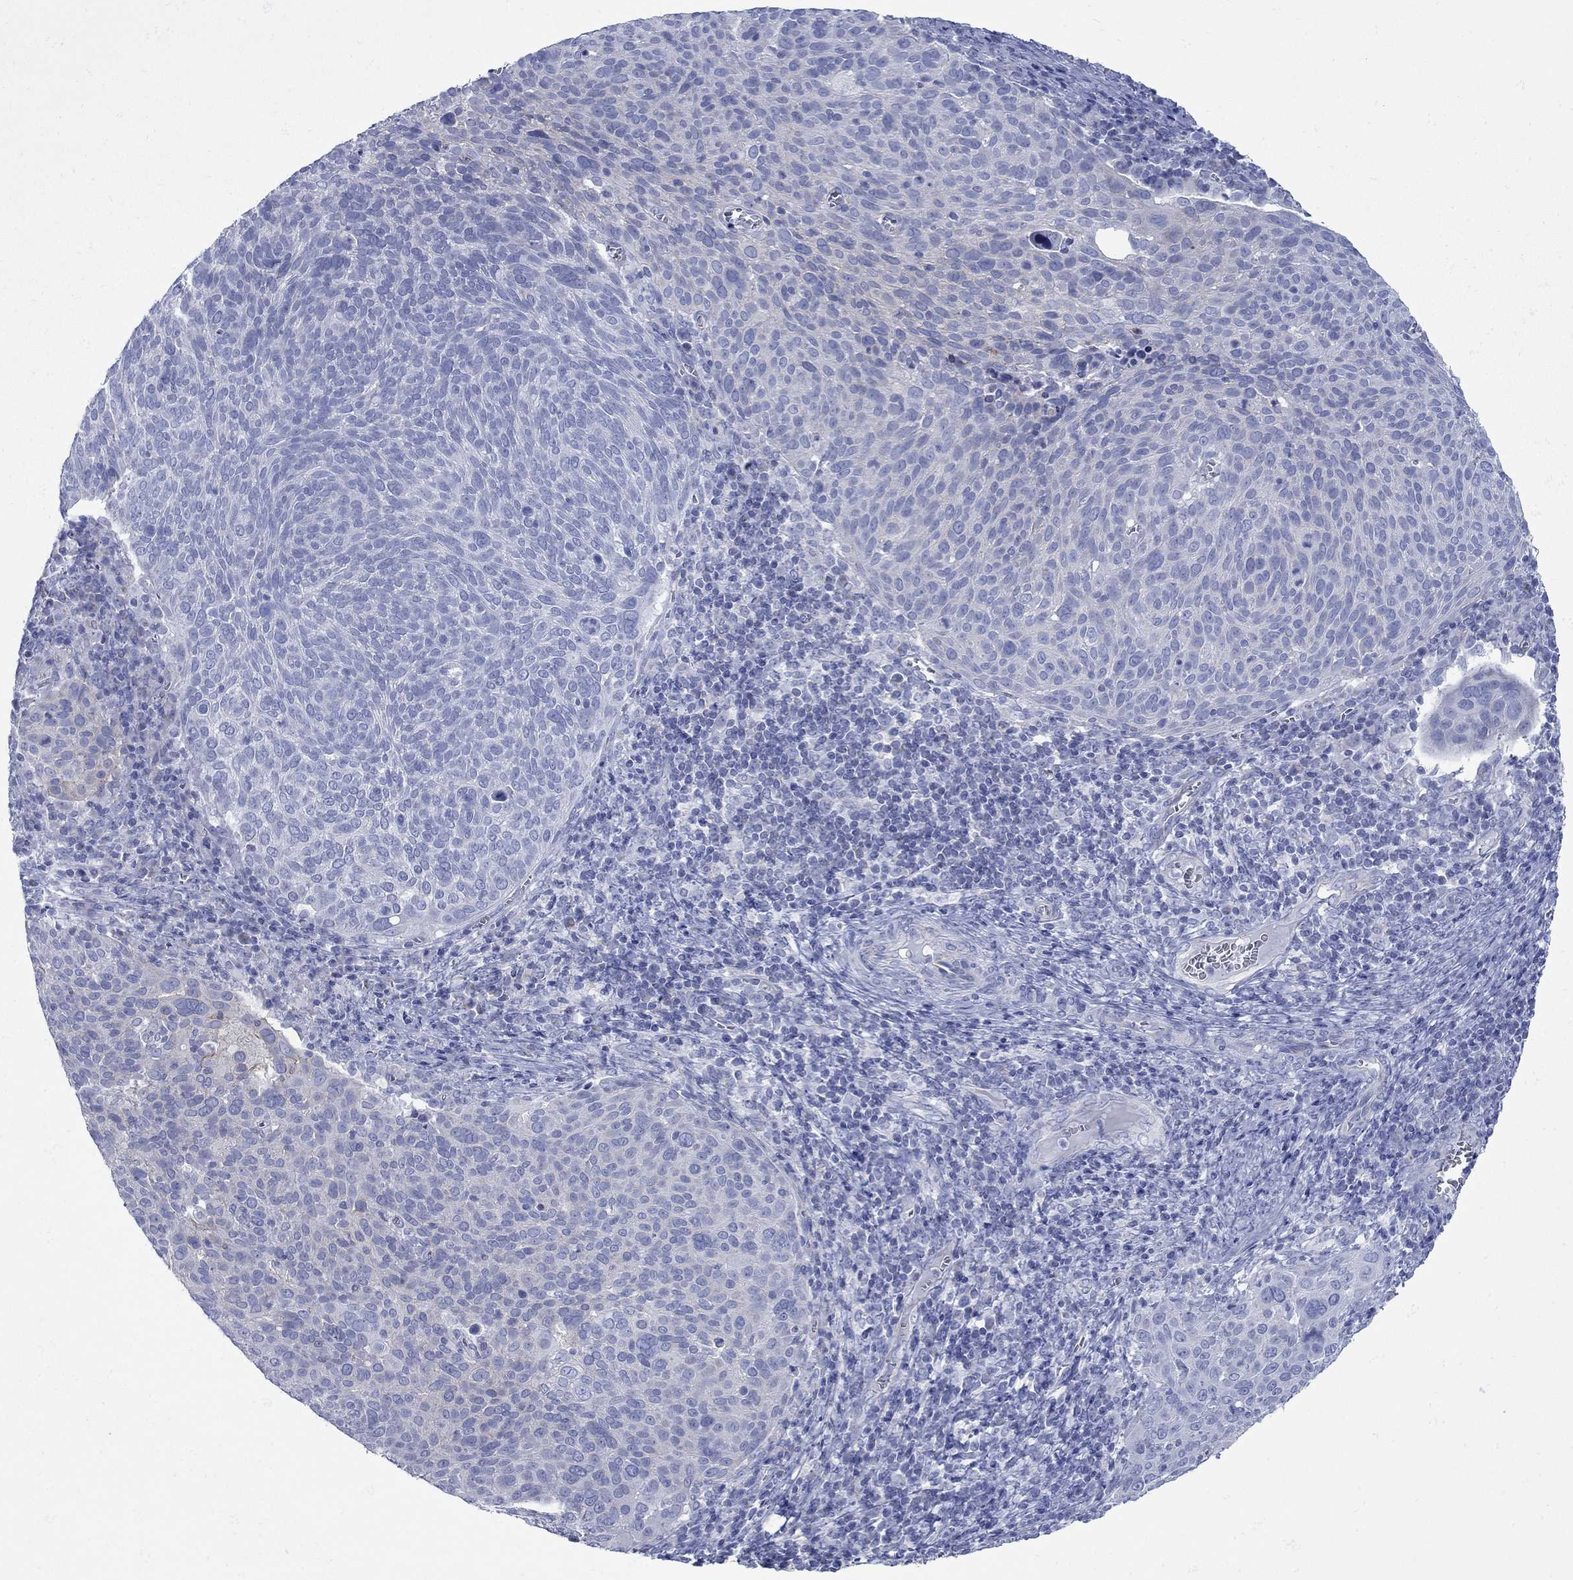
{"staining": {"intensity": "negative", "quantity": "none", "location": "none"}, "tissue": "cervical cancer", "cell_type": "Tumor cells", "image_type": "cancer", "snomed": [{"axis": "morphology", "description": "Squamous cell carcinoma, NOS"}, {"axis": "topography", "description": "Cervix"}], "caption": "Tumor cells show no significant protein positivity in squamous cell carcinoma (cervical). (DAB immunohistochemistry with hematoxylin counter stain).", "gene": "PDZD3", "patient": {"sex": "female", "age": 39}}